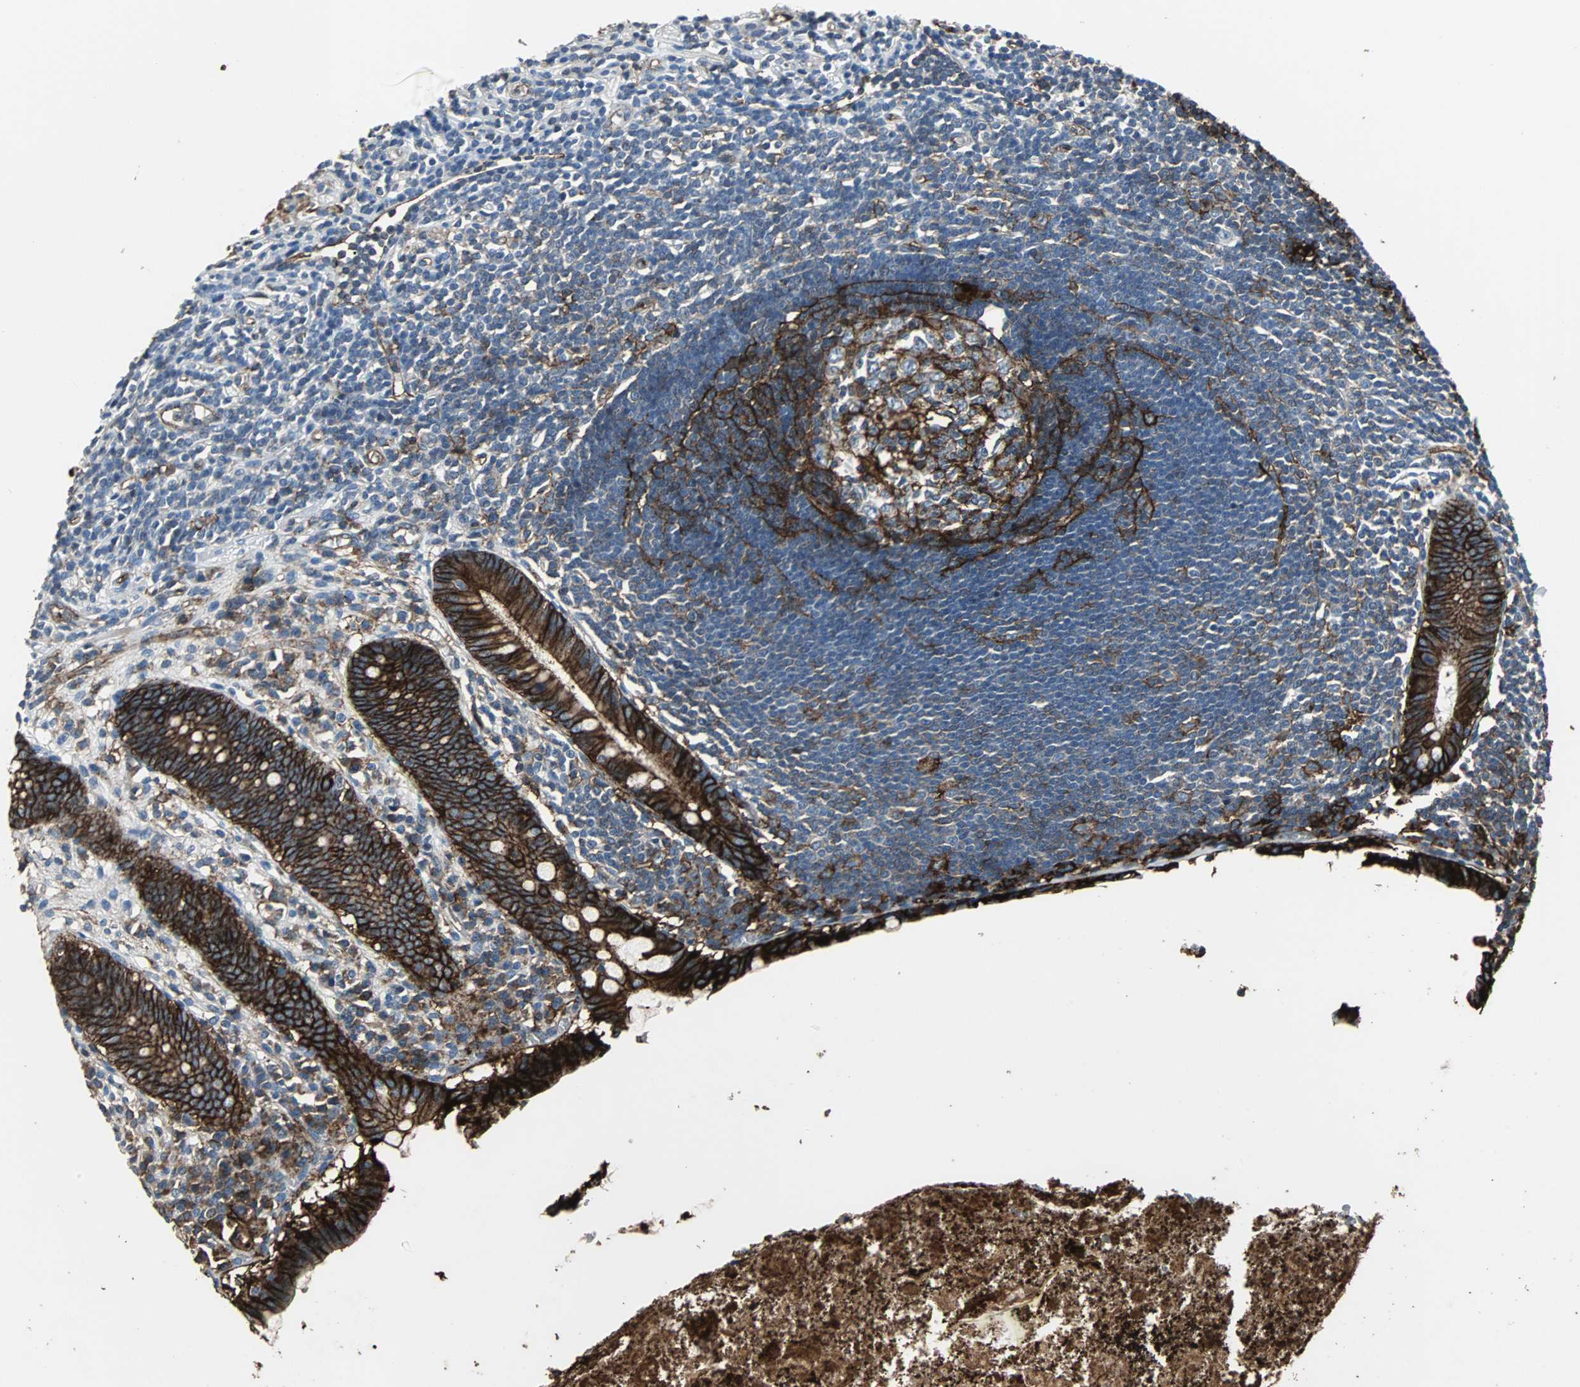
{"staining": {"intensity": "strong", "quantity": ">75%", "location": "cytoplasmic/membranous"}, "tissue": "appendix", "cell_type": "Glandular cells", "image_type": "normal", "snomed": [{"axis": "morphology", "description": "Normal tissue, NOS"}, {"axis": "topography", "description": "Appendix"}], "caption": "IHC of normal human appendix shows high levels of strong cytoplasmic/membranous expression in about >75% of glandular cells. The staining was performed using DAB to visualize the protein expression in brown, while the nuclei were stained in blue with hematoxylin (Magnification: 20x).", "gene": "F11R", "patient": {"sex": "female", "age": 50}}